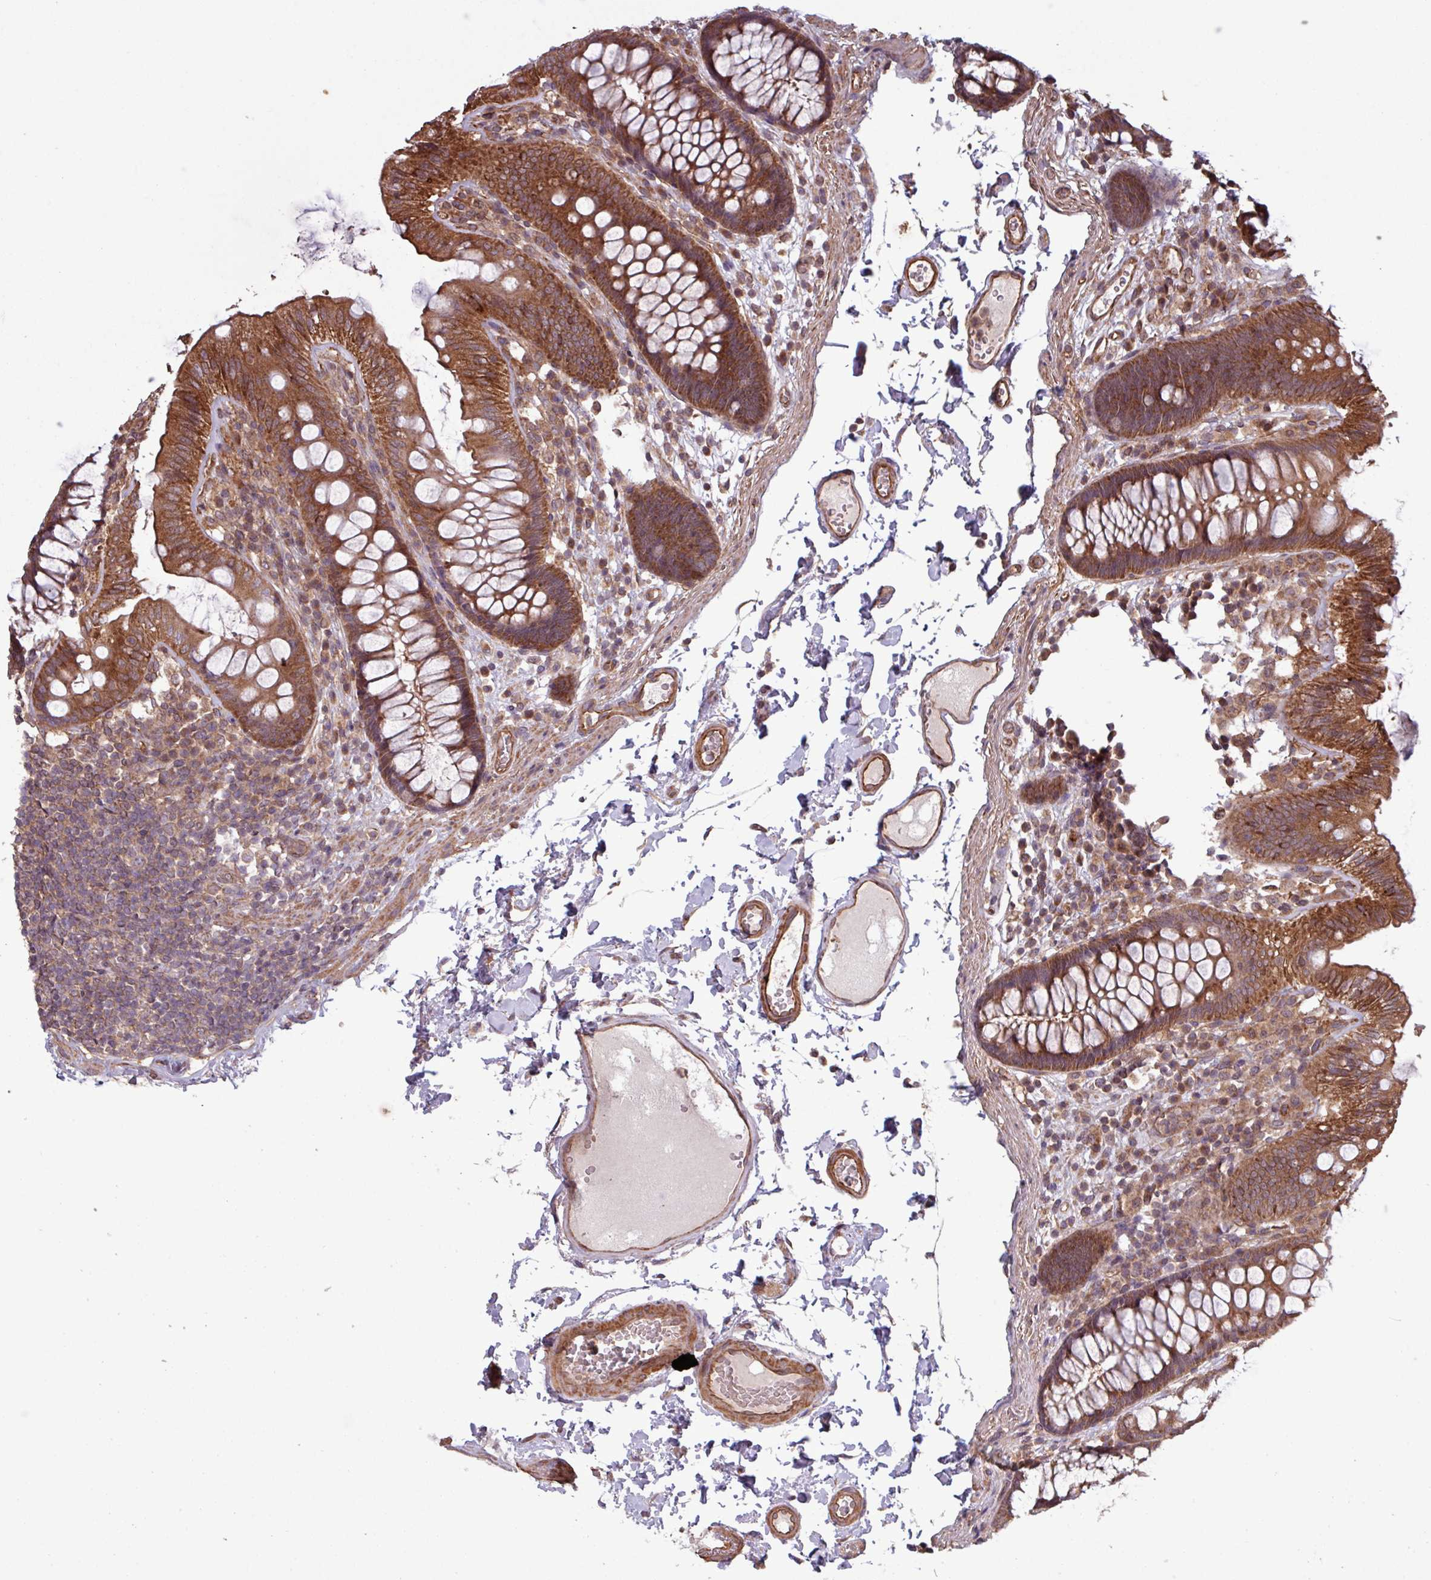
{"staining": {"intensity": "moderate", "quantity": ">75%", "location": "cytoplasmic/membranous"}, "tissue": "colon", "cell_type": "Endothelial cells", "image_type": "normal", "snomed": [{"axis": "morphology", "description": "Normal tissue, NOS"}, {"axis": "topography", "description": "Colon"}], "caption": "Immunohistochemical staining of unremarkable colon shows >75% levels of moderate cytoplasmic/membranous protein expression in about >75% of endothelial cells.", "gene": "TRABD2A", "patient": {"sex": "male", "age": 84}}